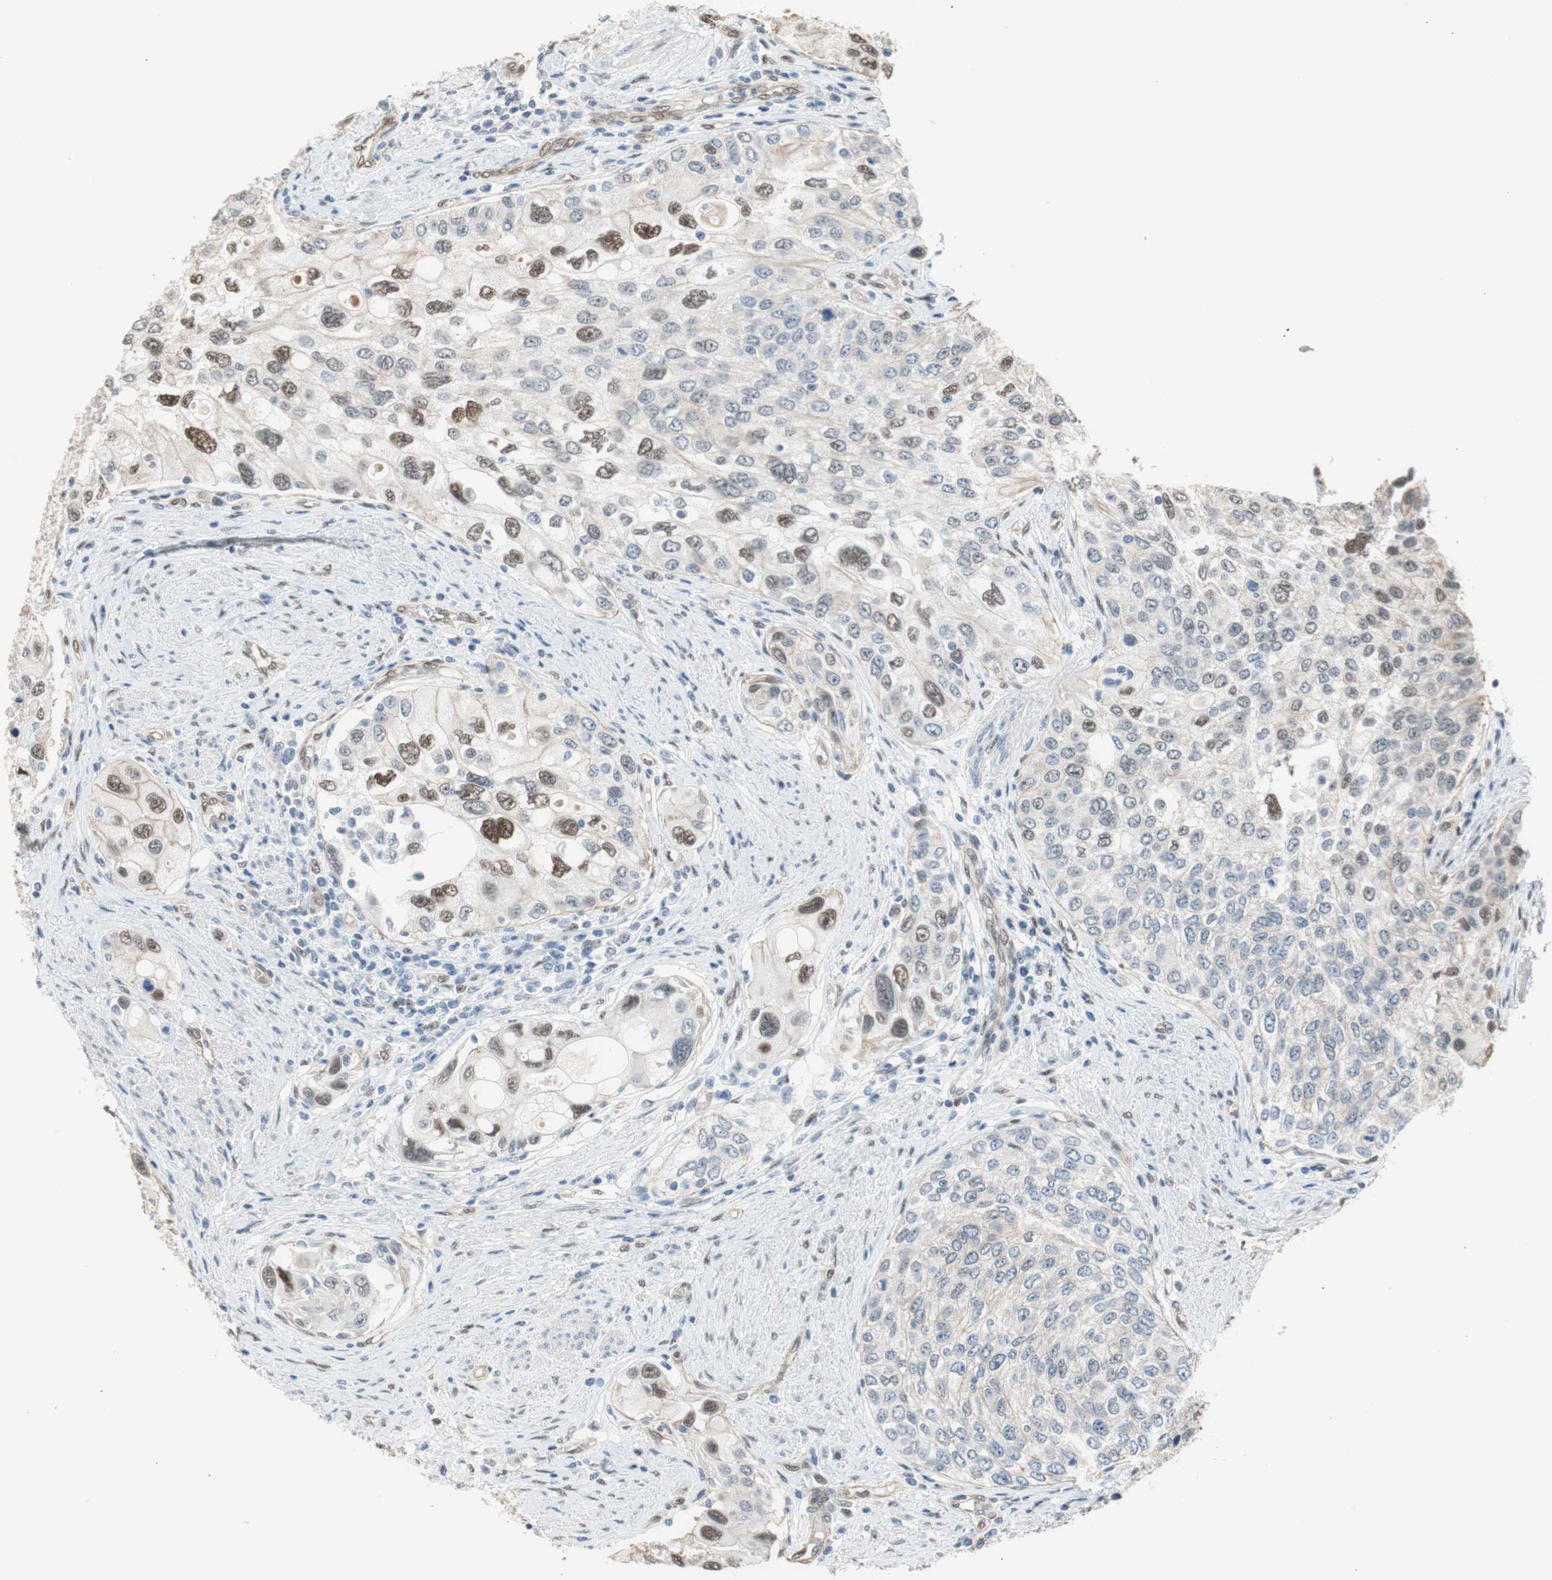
{"staining": {"intensity": "moderate", "quantity": "<25%", "location": "nuclear"}, "tissue": "urothelial cancer", "cell_type": "Tumor cells", "image_type": "cancer", "snomed": [{"axis": "morphology", "description": "Urothelial carcinoma, High grade"}, {"axis": "topography", "description": "Urinary bladder"}], "caption": "IHC micrograph of high-grade urothelial carcinoma stained for a protein (brown), which exhibits low levels of moderate nuclear positivity in about <25% of tumor cells.", "gene": "PML", "patient": {"sex": "female", "age": 56}}